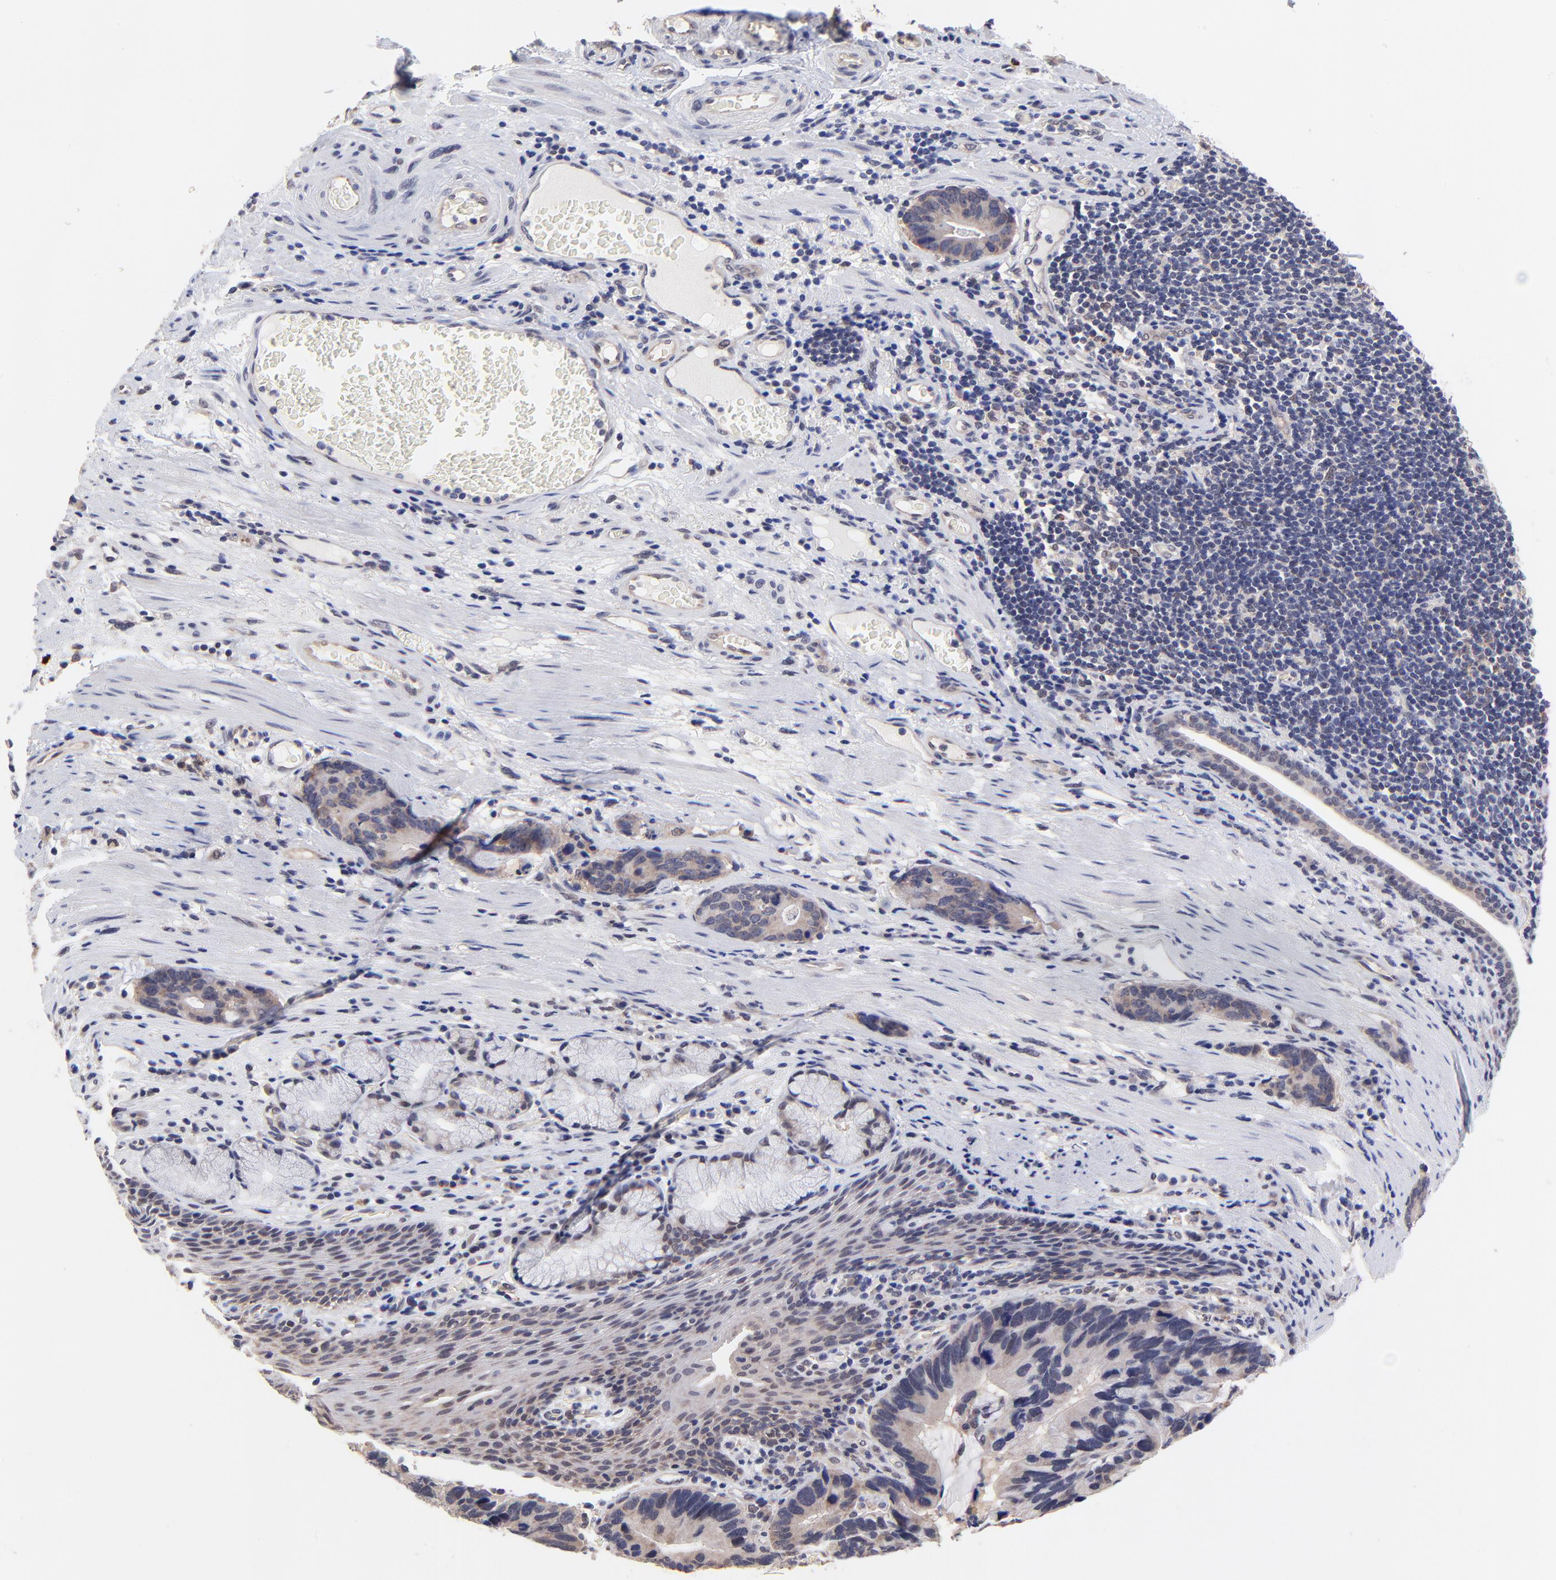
{"staining": {"intensity": "weak", "quantity": ">75%", "location": "cytoplasmic/membranous"}, "tissue": "stomach cancer", "cell_type": "Tumor cells", "image_type": "cancer", "snomed": [{"axis": "morphology", "description": "Adenocarcinoma, NOS"}, {"axis": "topography", "description": "Esophagus"}, {"axis": "topography", "description": "Stomach"}], "caption": "Stomach adenocarcinoma was stained to show a protein in brown. There is low levels of weak cytoplasmic/membranous expression in approximately >75% of tumor cells. The staining was performed using DAB, with brown indicating positive protein expression. Nuclei are stained blue with hematoxylin.", "gene": "ZNF747", "patient": {"sex": "male", "age": 74}}